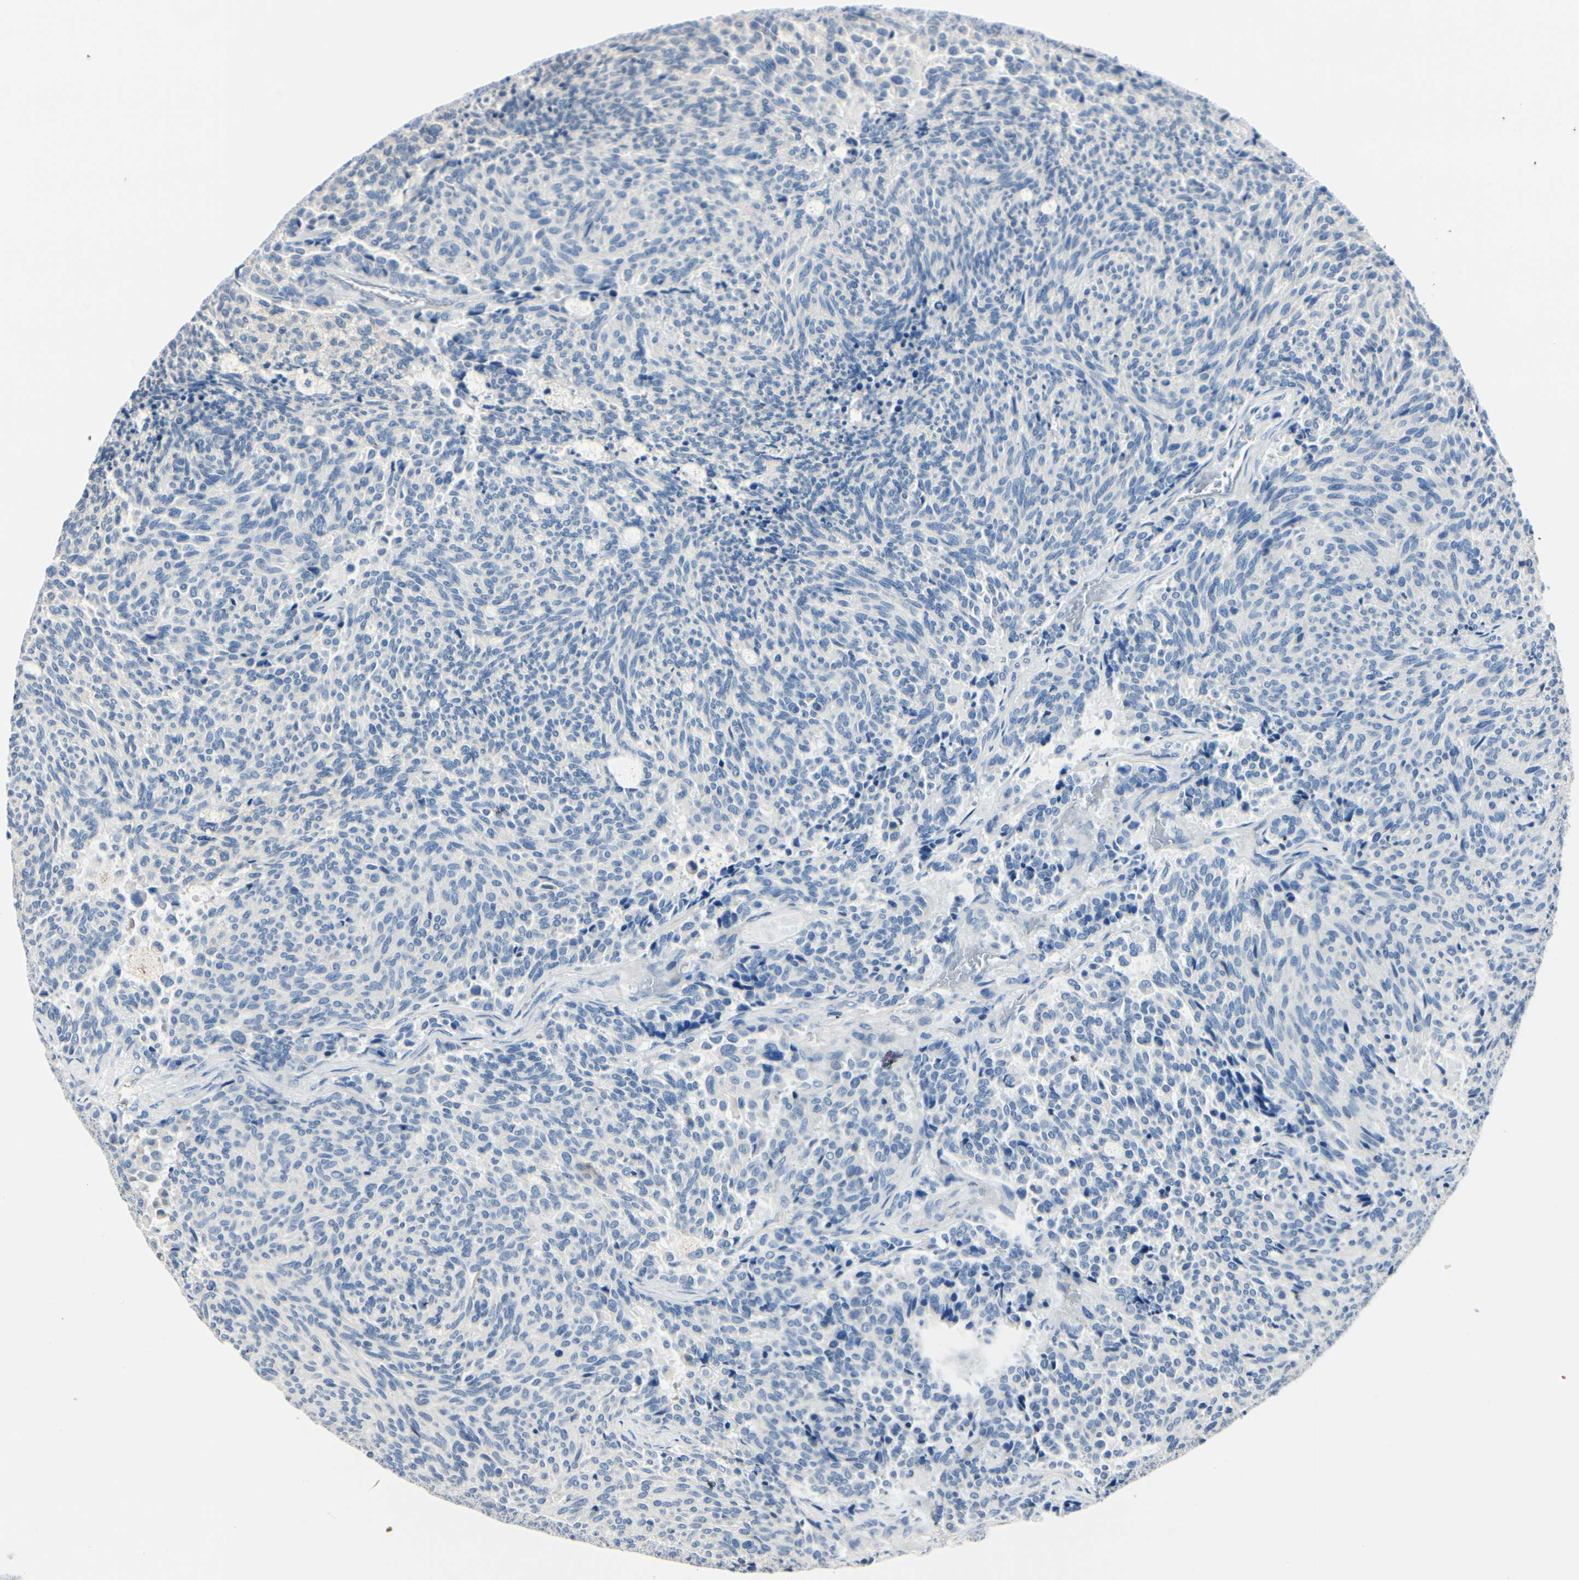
{"staining": {"intensity": "negative", "quantity": "none", "location": "none"}, "tissue": "carcinoid", "cell_type": "Tumor cells", "image_type": "cancer", "snomed": [{"axis": "morphology", "description": "Carcinoid, malignant, NOS"}, {"axis": "topography", "description": "Pancreas"}], "caption": "Micrograph shows no significant protein positivity in tumor cells of carcinoid (malignant).", "gene": "TGFBR3", "patient": {"sex": "female", "age": 54}}